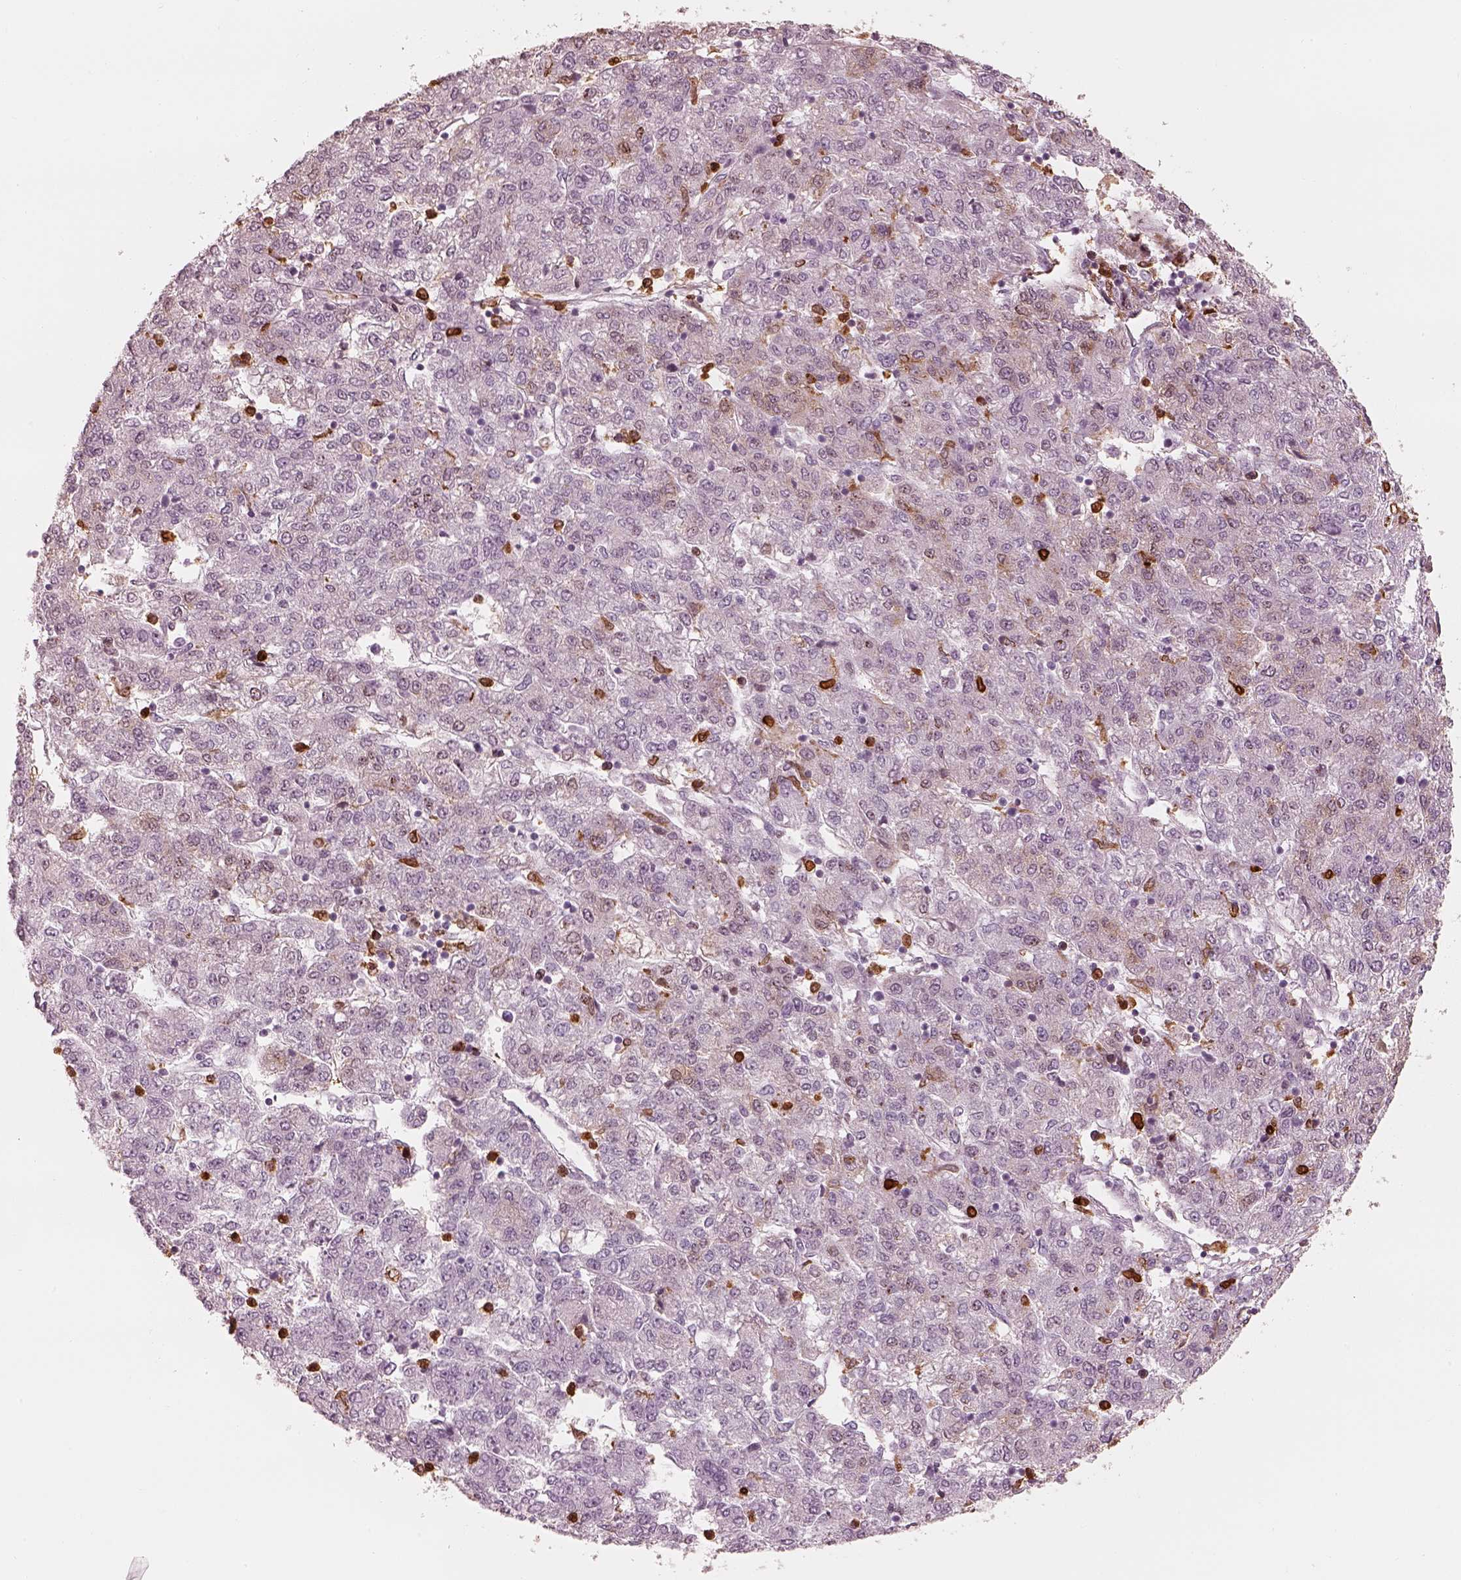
{"staining": {"intensity": "negative", "quantity": "none", "location": "none"}, "tissue": "liver cancer", "cell_type": "Tumor cells", "image_type": "cancer", "snomed": [{"axis": "morphology", "description": "Carcinoma, Hepatocellular, NOS"}, {"axis": "topography", "description": "Liver"}], "caption": "Immunohistochemical staining of human liver hepatocellular carcinoma displays no significant expression in tumor cells.", "gene": "ALOX5", "patient": {"sex": "male", "age": 56}}